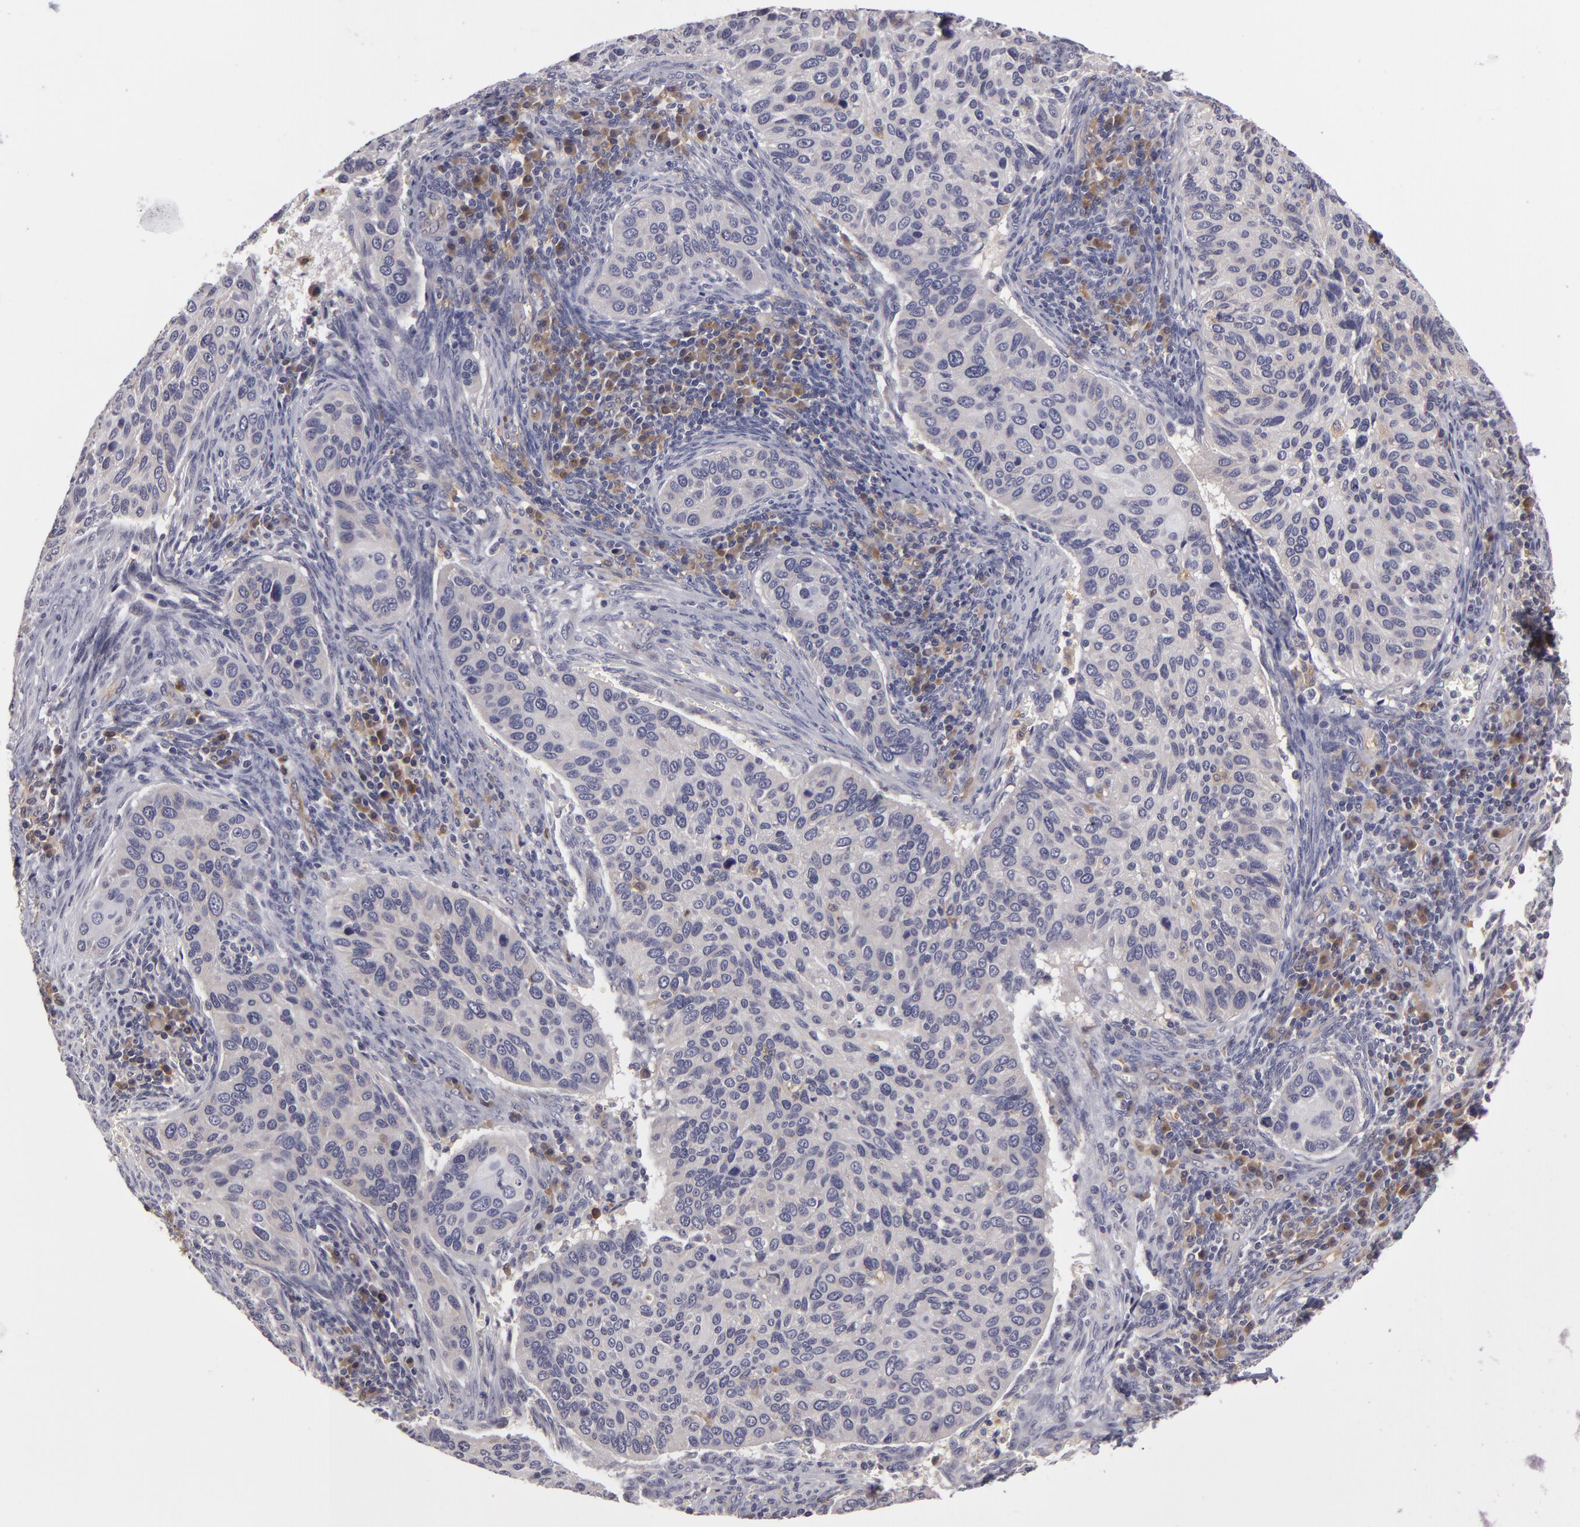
{"staining": {"intensity": "negative", "quantity": "none", "location": "none"}, "tissue": "cervical cancer", "cell_type": "Tumor cells", "image_type": "cancer", "snomed": [{"axis": "morphology", "description": "Adenocarcinoma, NOS"}, {"axis": "topography", "description": "Cervix"}], "caption": "Immunohistochemical staining of cervical cancer (adenocarcinoma) displays no significant staining in tumor cells.", "gene": "ZNF229", "patient": {"sex": "female", "age": 29}}